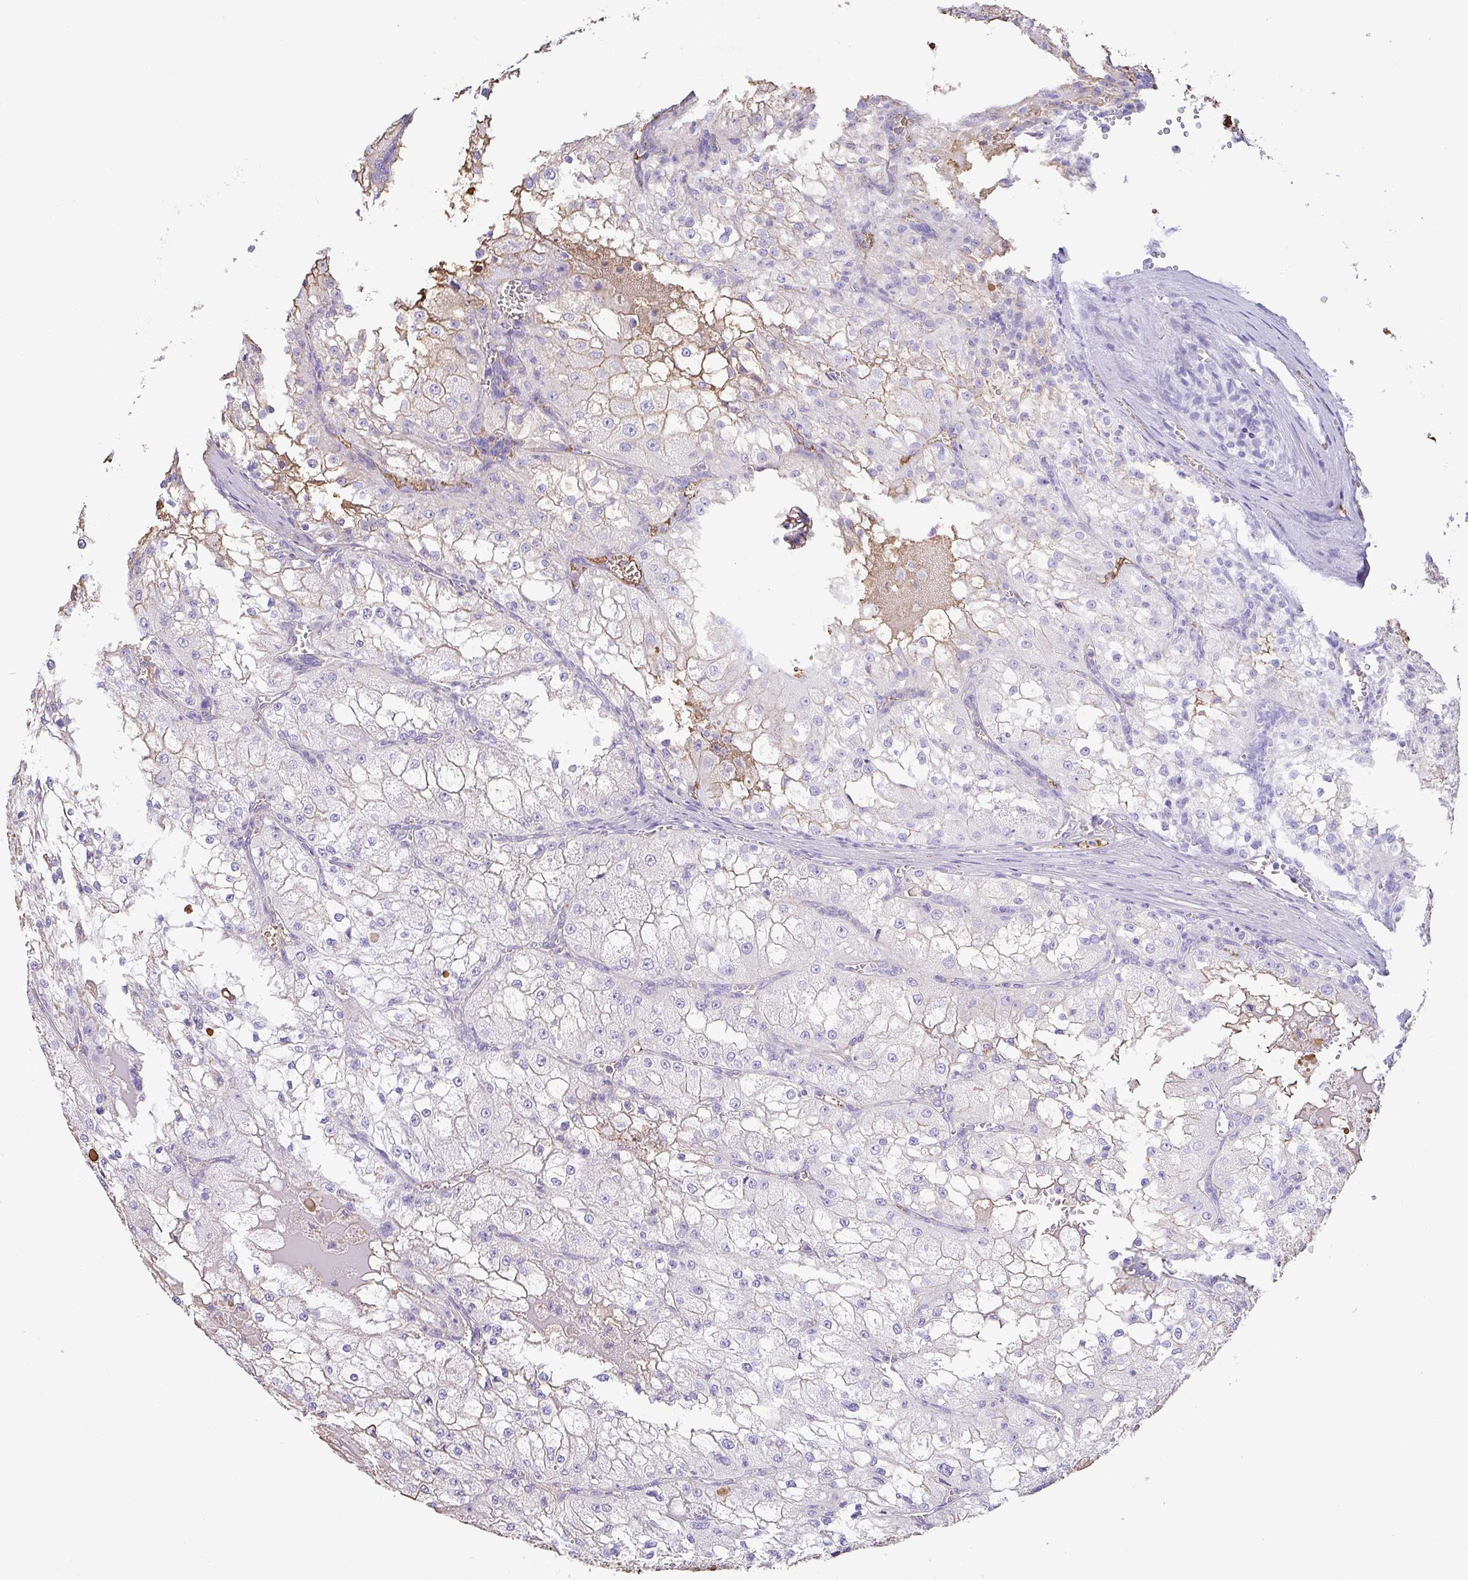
{"staining": {"intensity": "negative", "quantity": "none", "location": "none"}, "tissue": "renal cancer", "cell_type": "Tumor cells", "image_type": "cancer", "snomed": [{"axis": "morphology", "description": "Adenocarcinoma, NOS"}, {"axis": "topography", "description": "Kidney"}], "caption": "IHC photomicrograph of neoplastic tissue: human renal cancer (adenocarcinoma) stained with DAB displays no significant protein staining in tumor cells. Nuclei are stained in blue.", "gene": "HOXC12", "patient": {"sex": "female", "age": 74}}